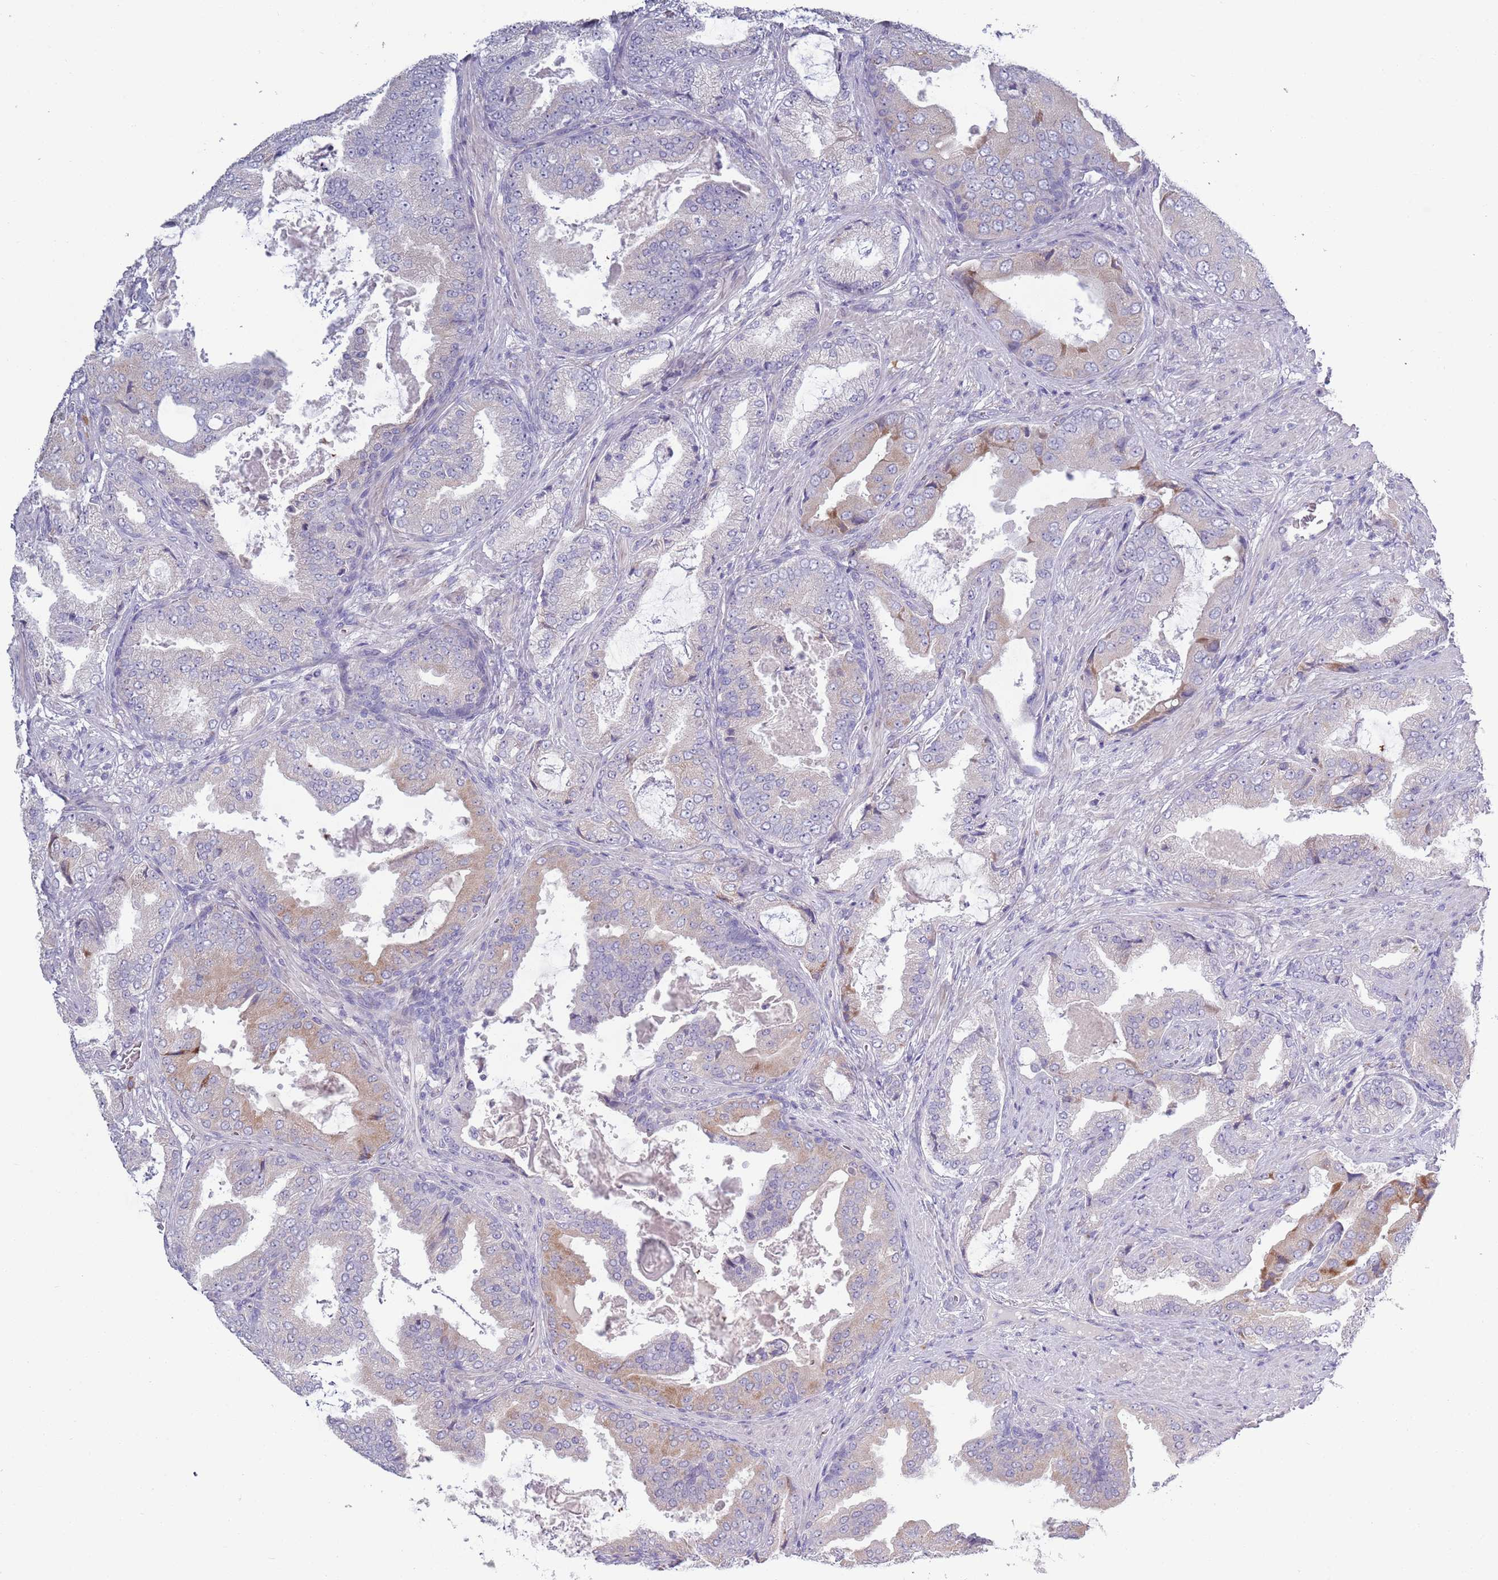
{"staining": {"intensity": "weak", "quantity": "<25%", "location": "cytoplasmic/membranous"}, "tissue": "prostate cancer", "cell_type": "Tumor cells", "image_type": "cancer", "snomed": [{"axis": "morphology", "description": "Adenocarcinoma, High grade"}, {"axis": "topography", "description": "Prostate"}], "caption": "Image shows no protein staining in tumor cells of adenocarcinoma (high-grade) (prostate) tissue.", "gene": "LTB", "patient": {"sex": "male", "age": 68}}